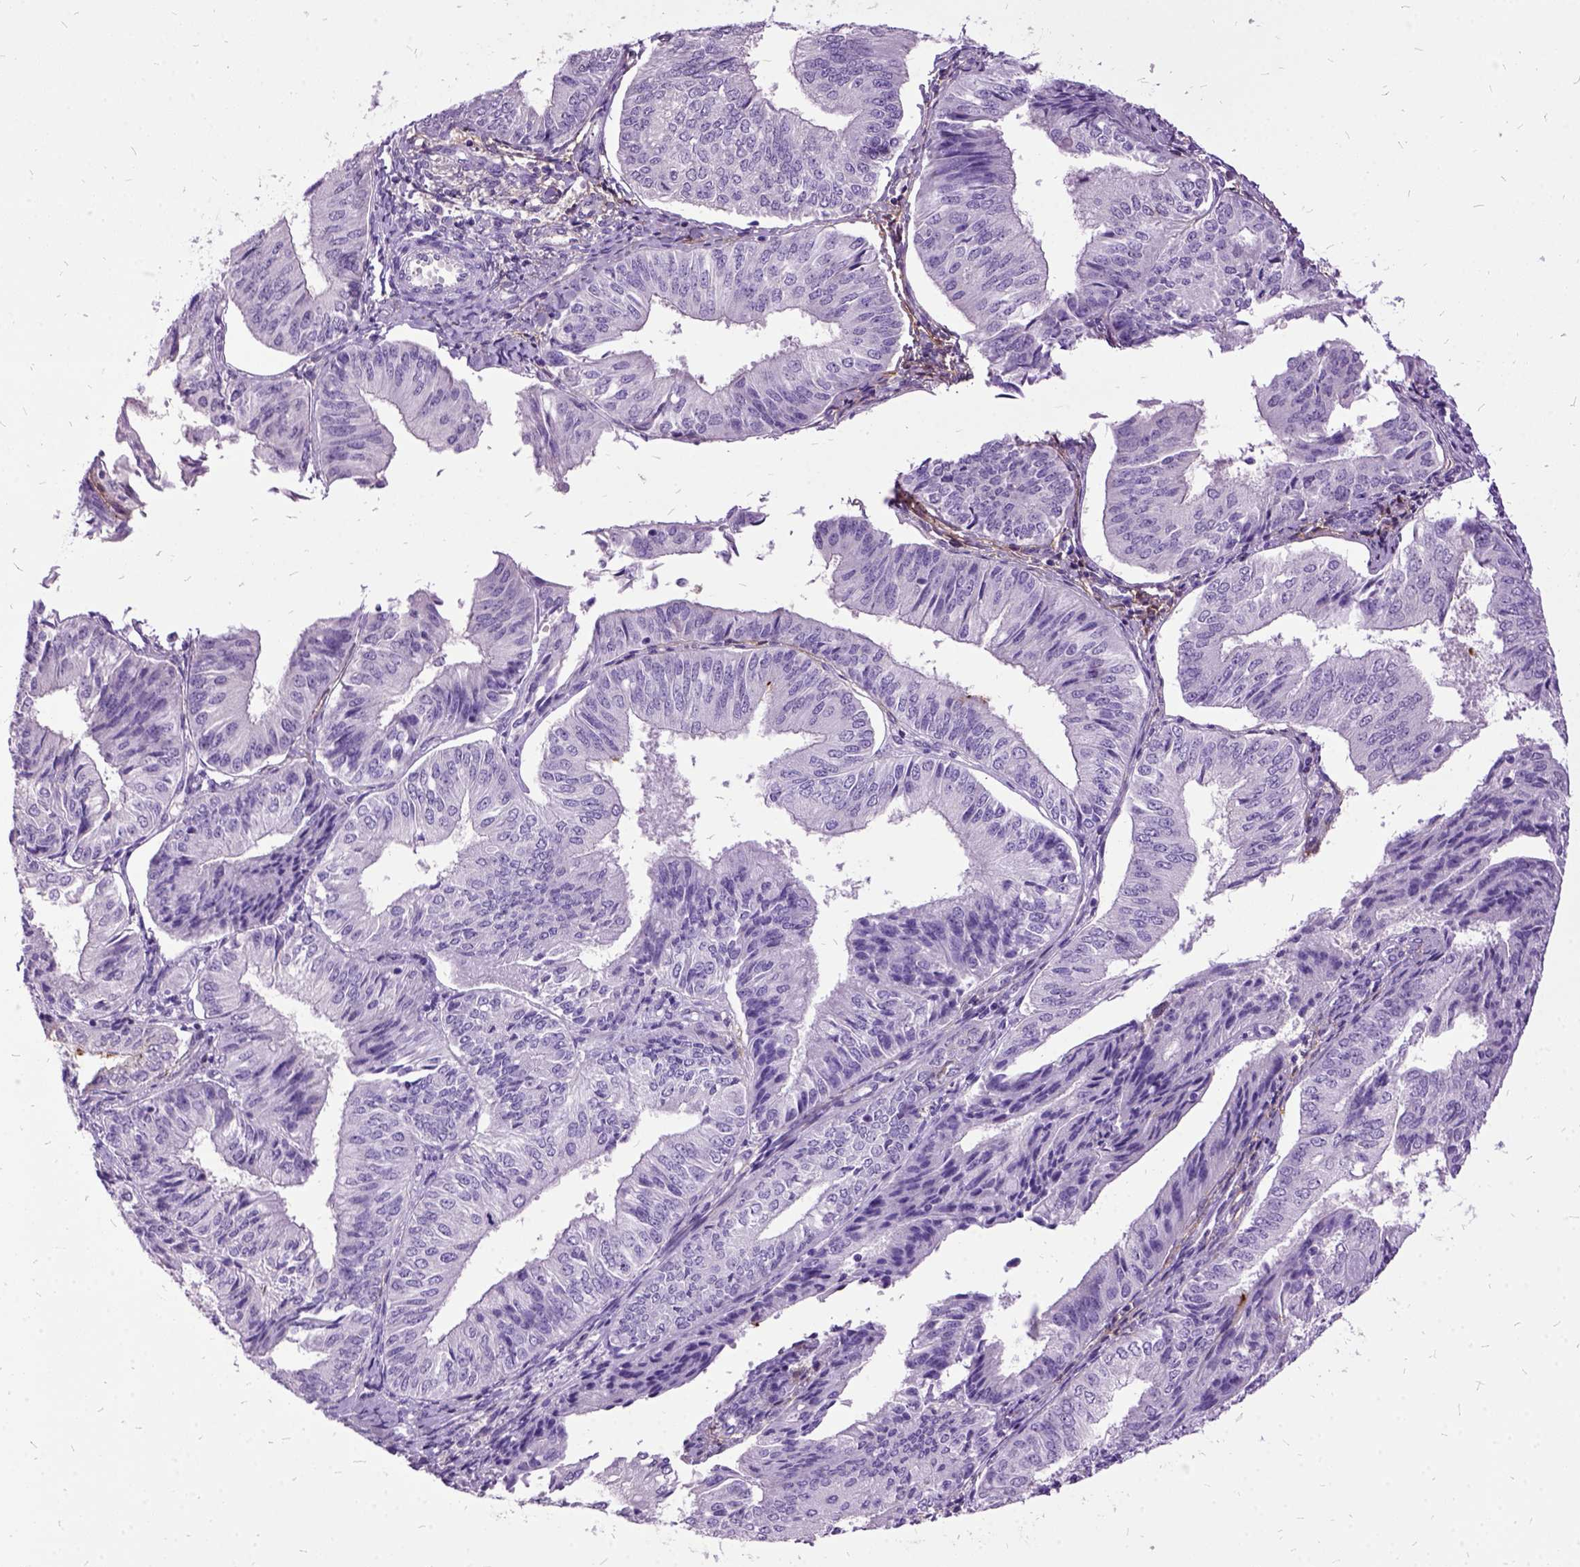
{"staining": {"intensity": "negative", "quantity": "none", "location": "none"}, "tissue": "endometrial cancer", "cell_type": "Tumor cells", "image_type": "cancer", "snomed": [{"axis": "morphology", "description": "Adenocarcinoma, NOS"}, {"axis": "topography", "description": "Endometrium"}], "caption": "The micrograph reveals no significant positivity in tumor cells of endometrial adenocarcinoma. (Brightfield microscopy of DAB immunohistochemistry at high magnification).", "gene": "MME", "patient": {"sex": "female", "age": 58}}